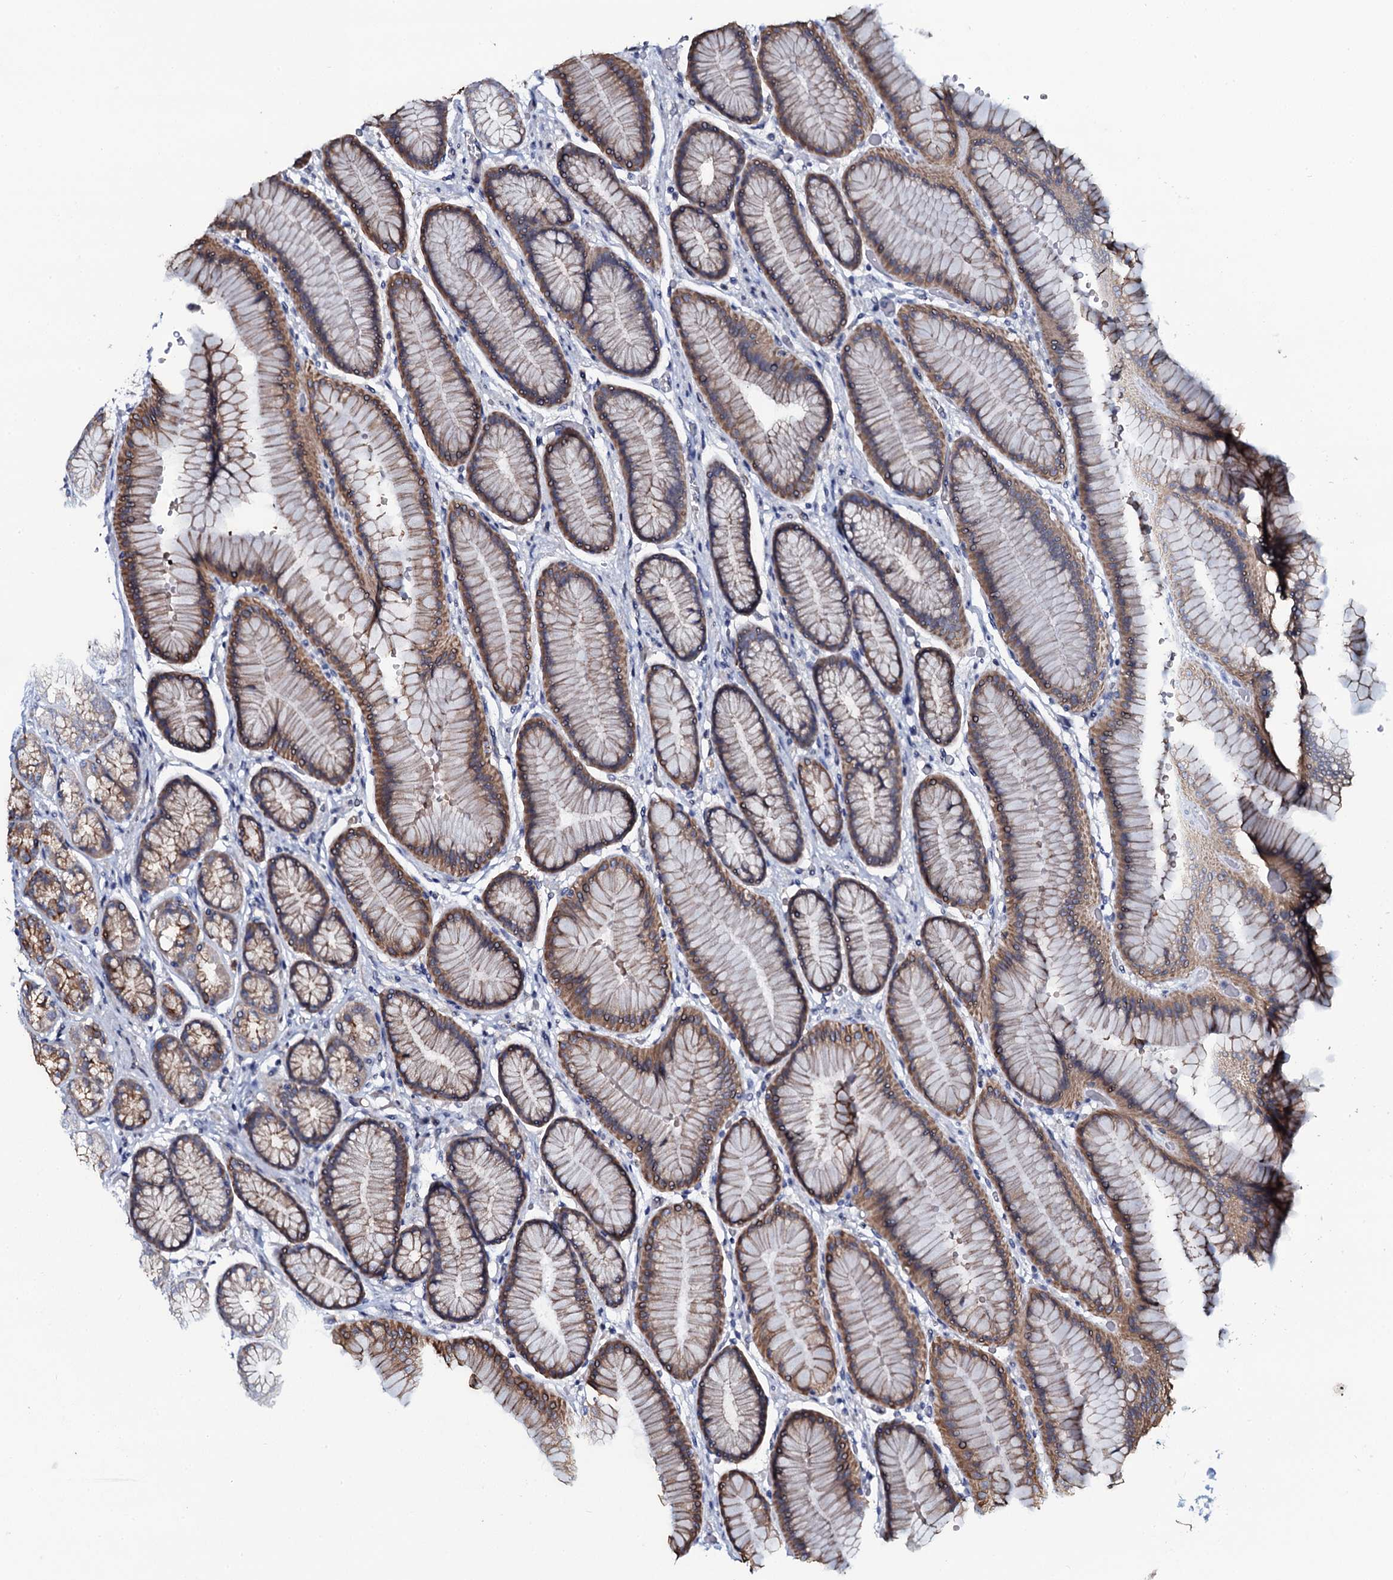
{"staining": {"intensity": "moderate", "quantity": ">75%", "location": "cytoplasmic/membranous"}, "tissue": "stomach", "cell_type": "Glandular cells", "image_type": "normal", "snomed": [{"axis": "morphology", "description": "Normal tissue, NOS"}, {"axis": "morphology", "description": "Adenocarcinoma, NOS"}, {"axis": "morphology", "description": "Adenocarcinoma, High grade"}, {"axis": "topography", "description": "Stomach, upper"}, {"axis": "topography", "description": "Stomach"}], "caption": "The image exhibits a brown stain indicating the presence of a protein in the cytoplasmic/membranous of glandular cells in stomach. Using DAB (brown) and hematoxylin (blue) stains, captured at high magnification using brightfield microscopy.", "gene": "C10orf88", "patient": {"sex": "female", "age": 65}}